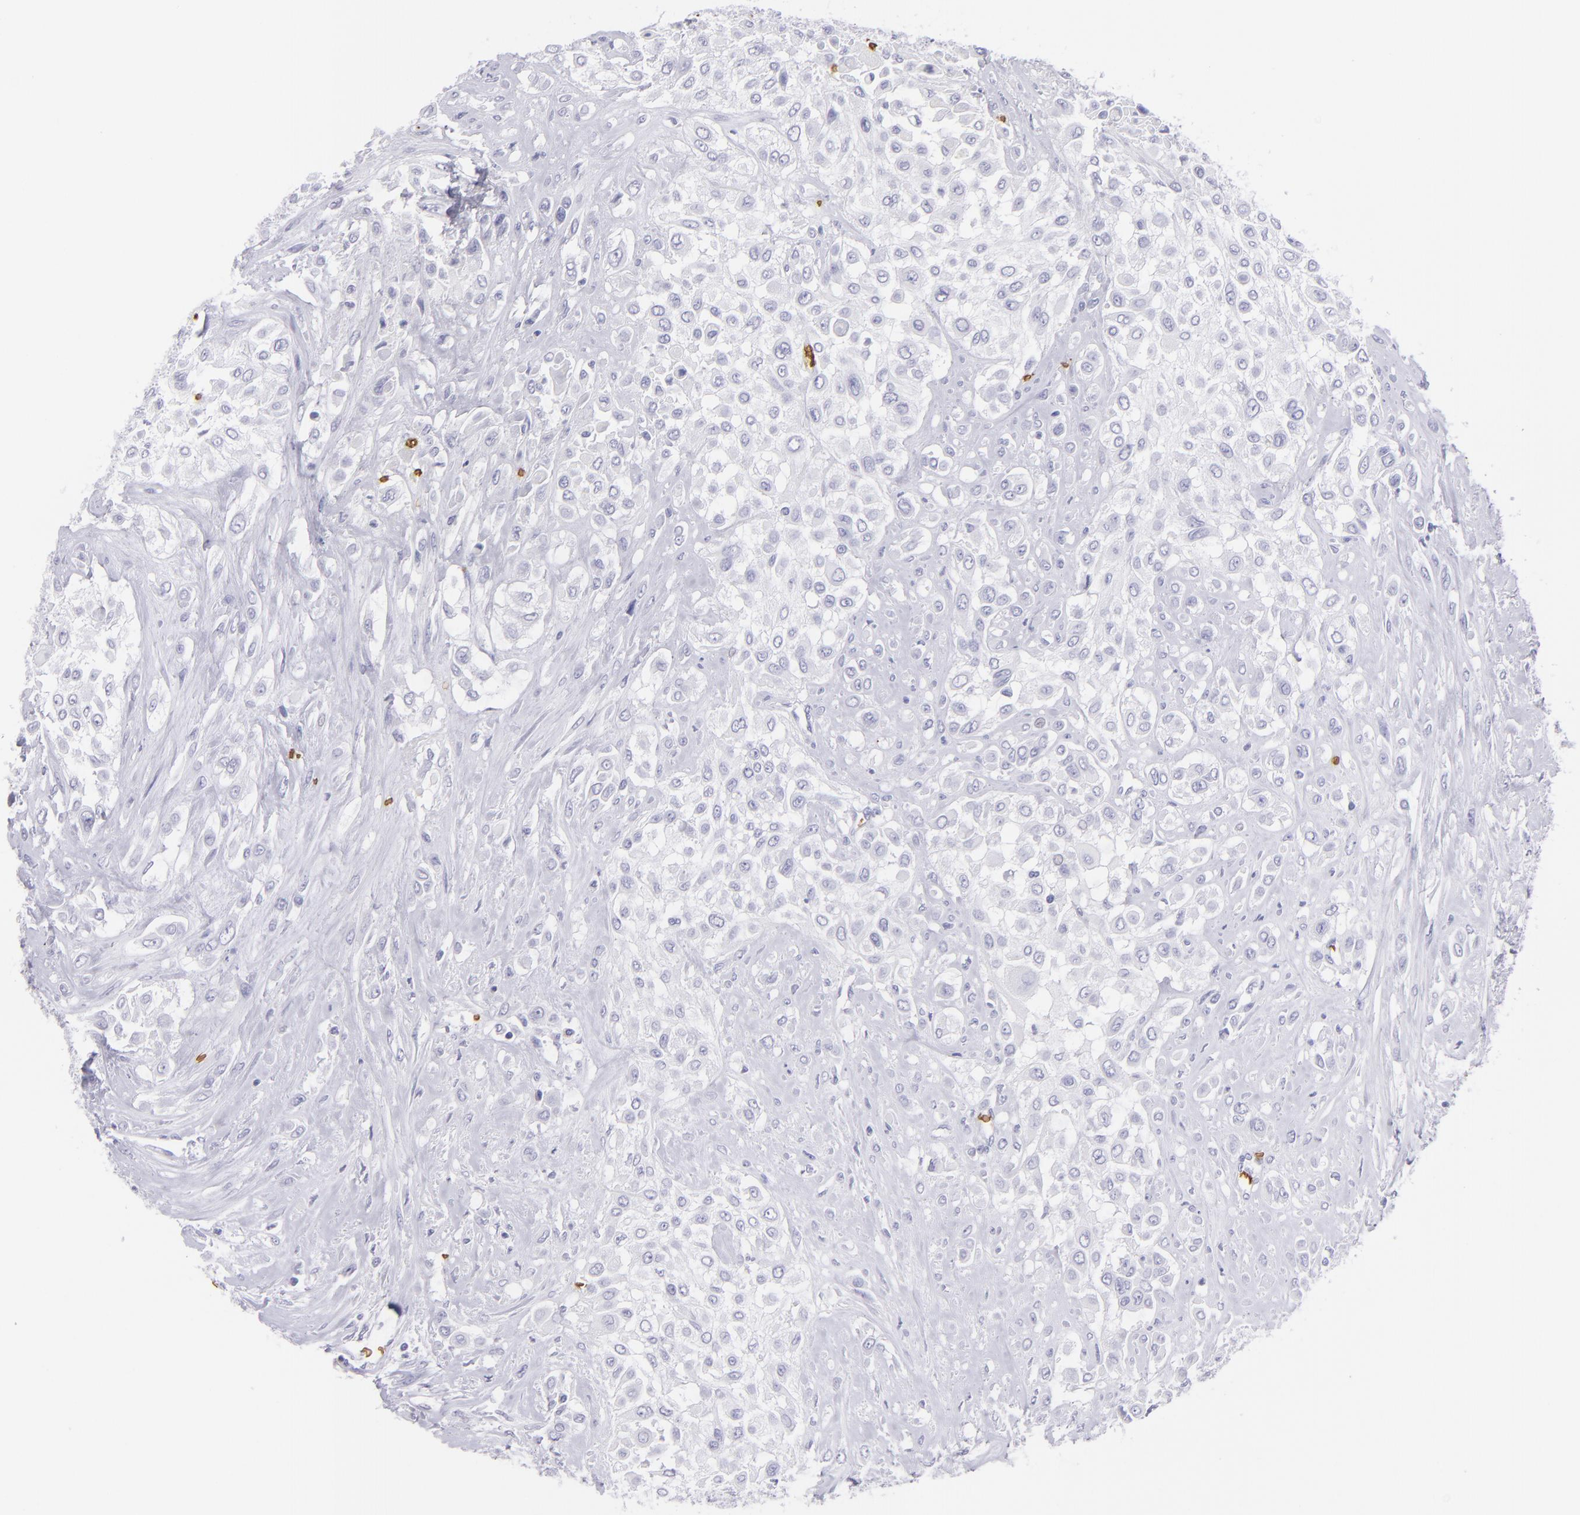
{"staining": {"intensity": "negative", "quantity": "none", "location": "none"}, "tissue": "urothelial cancer", "cell_type": "Tumor cells", "image_type": "cancer", "snomed": [{"axis": "morphology", "description": "Urothelial carcinoma, High grade"}, {"axis": "topography", "description": "Urinary bladder"}], "caption": "DAB (3,3'-diaminobenzidine) immunohistochemical staining of urothelial cancer exhibits no significant staining in tumor cells.", "gene": "GYPA", "patient": {"sex": "male", "age": 57}}